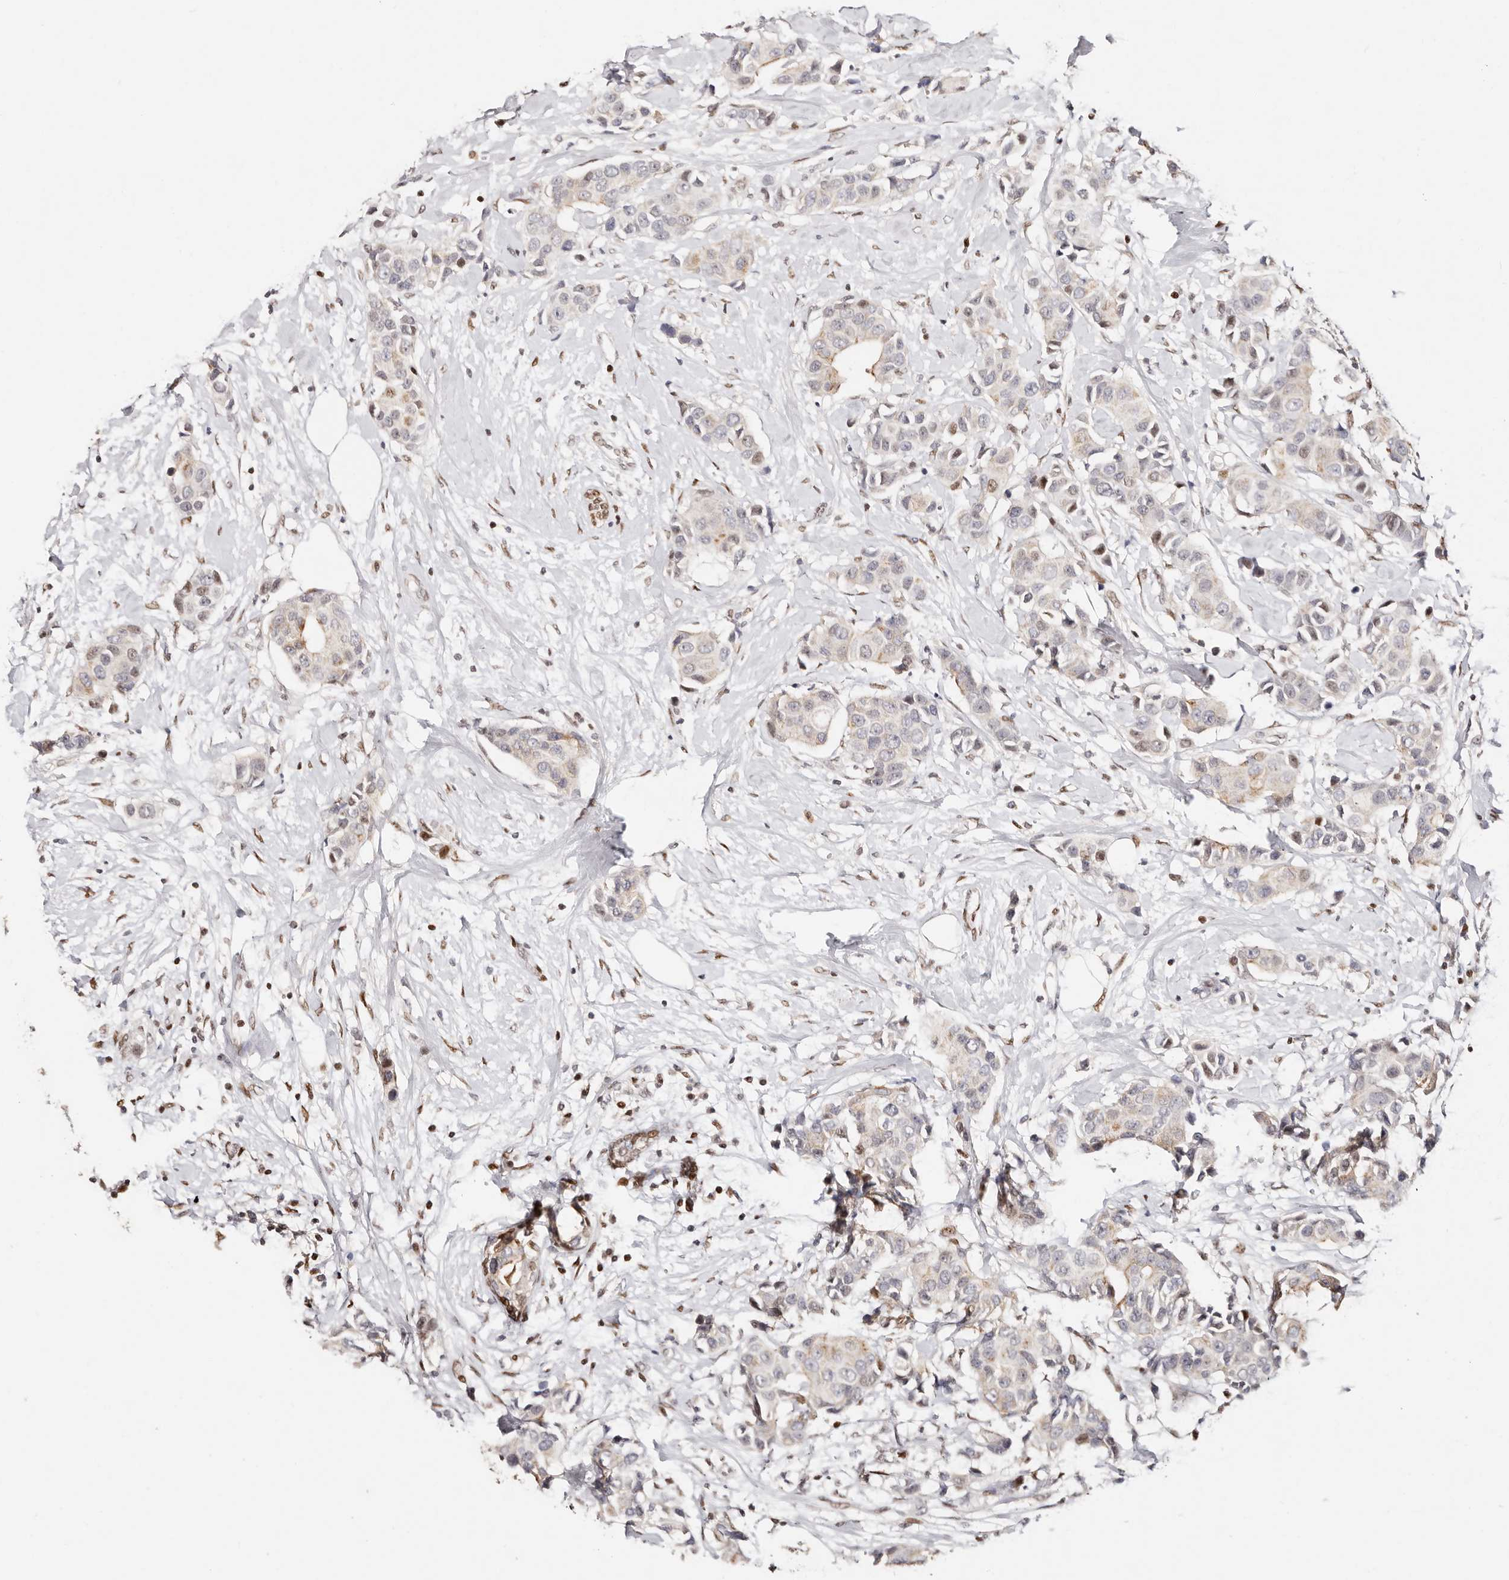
{"staining": {"intensity": "weak", "quantity": "<25%", "location": "cytoplasmic/membranous"}, "tissue": "breast cancer", "cell_type": "Tumor cells", "image_type": "cancer", "snomed": [{"axis": "morphology", "description": "Normal tissue, NOS"}, {"axis": "morphology", "description": "Duct carcinoma"}, {"axis": "topography", "description": "Breast"}], "caption": "Image shows no significant protein positivity in tumor cells of breast intraductal carcinoma. (IHC, brightfield microscopy, high magnification).", "gene": "IQGAP3", "patient": {"sex": "female", "age": 39}}